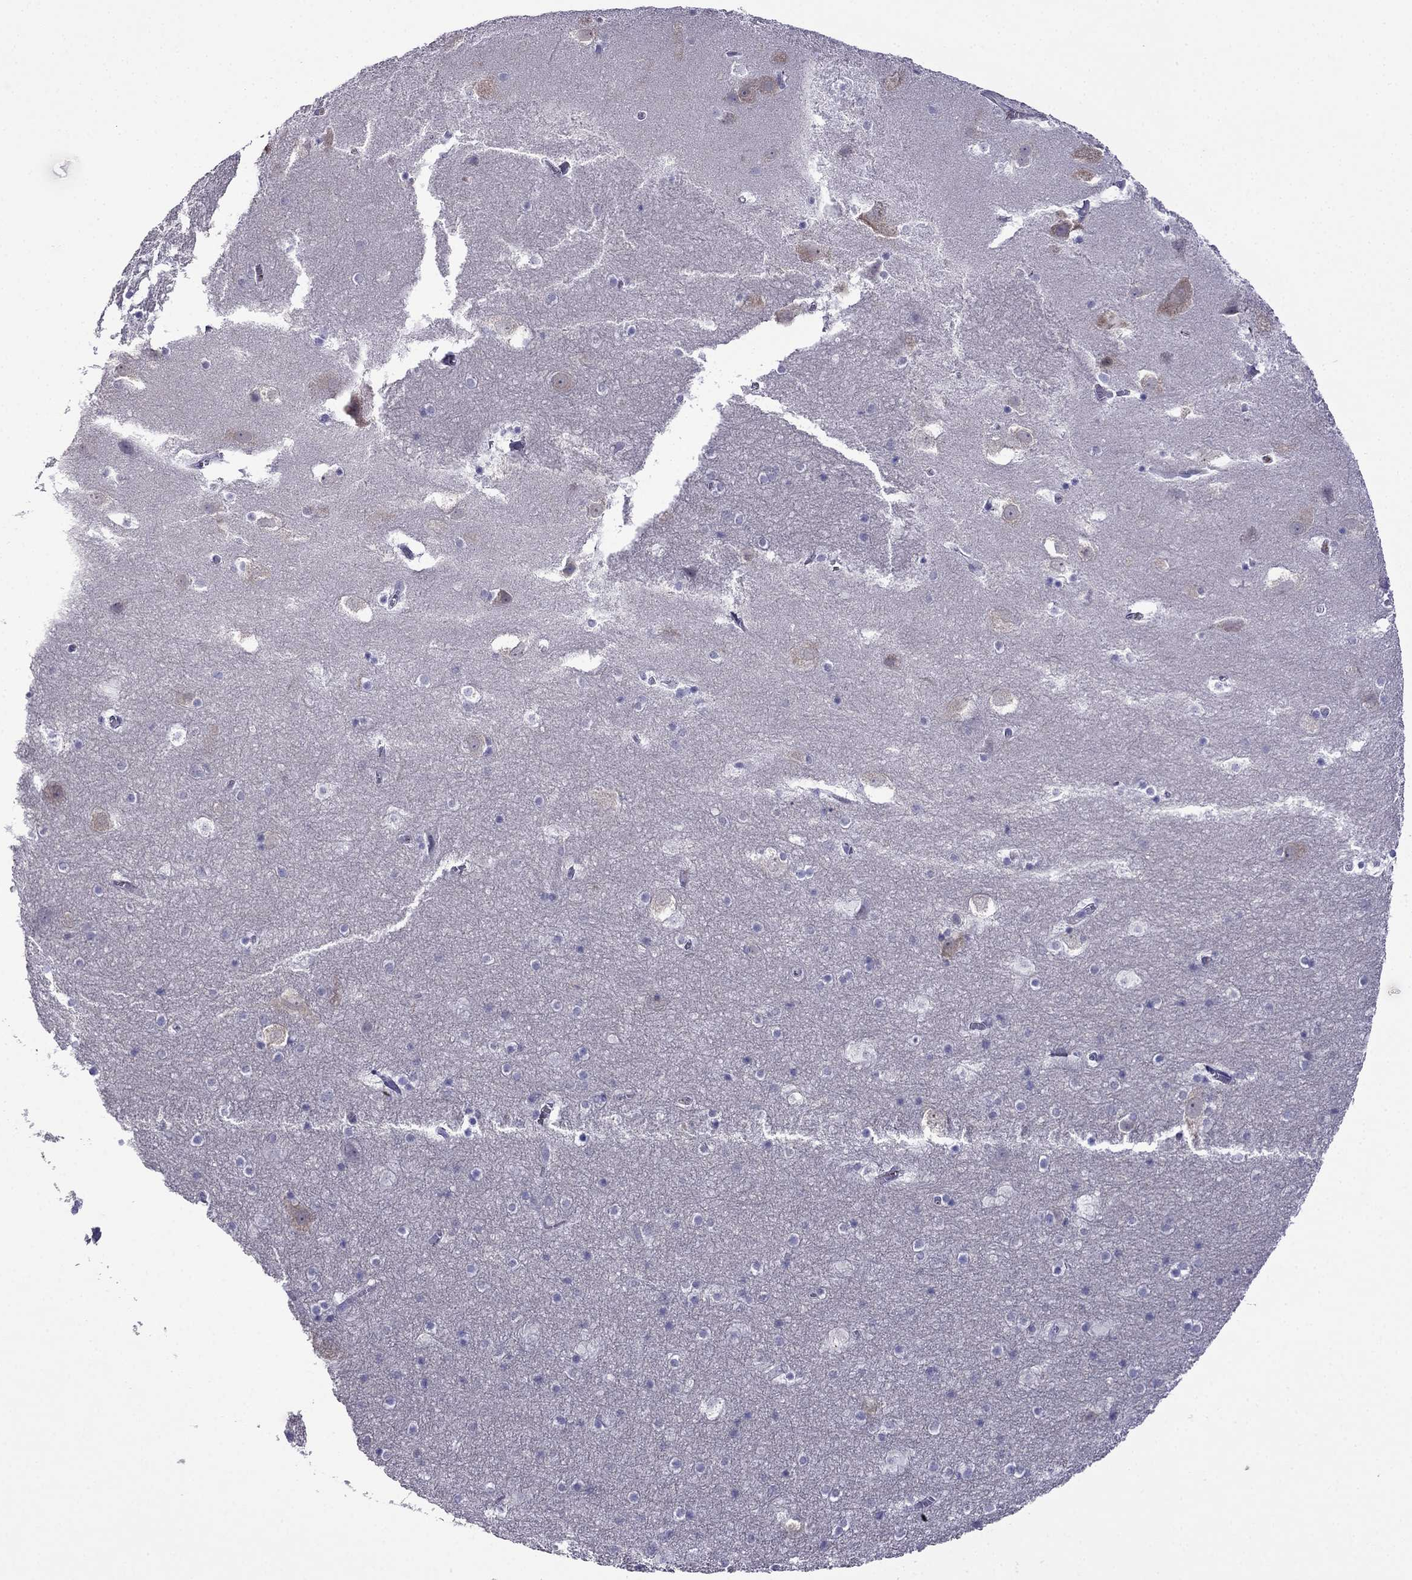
{"staining": {"intensity": "negative", "quantity": "none", "location": "none"}, "tissue": "hippocampus", "cell_type": "Glial cells", "image_type": "normal", "snomed": [{"axis": "morphology", "description": "Normal tissue, NOS"}, {"axis": "topography", "description": "Hippocampus"}], "caption": "This is an immunohistochemistry image of unremarkable hippocampus. There is no expression in glial cells.", "gene": "CDHR4", "patient": {"sex": "male", "age": 45}}